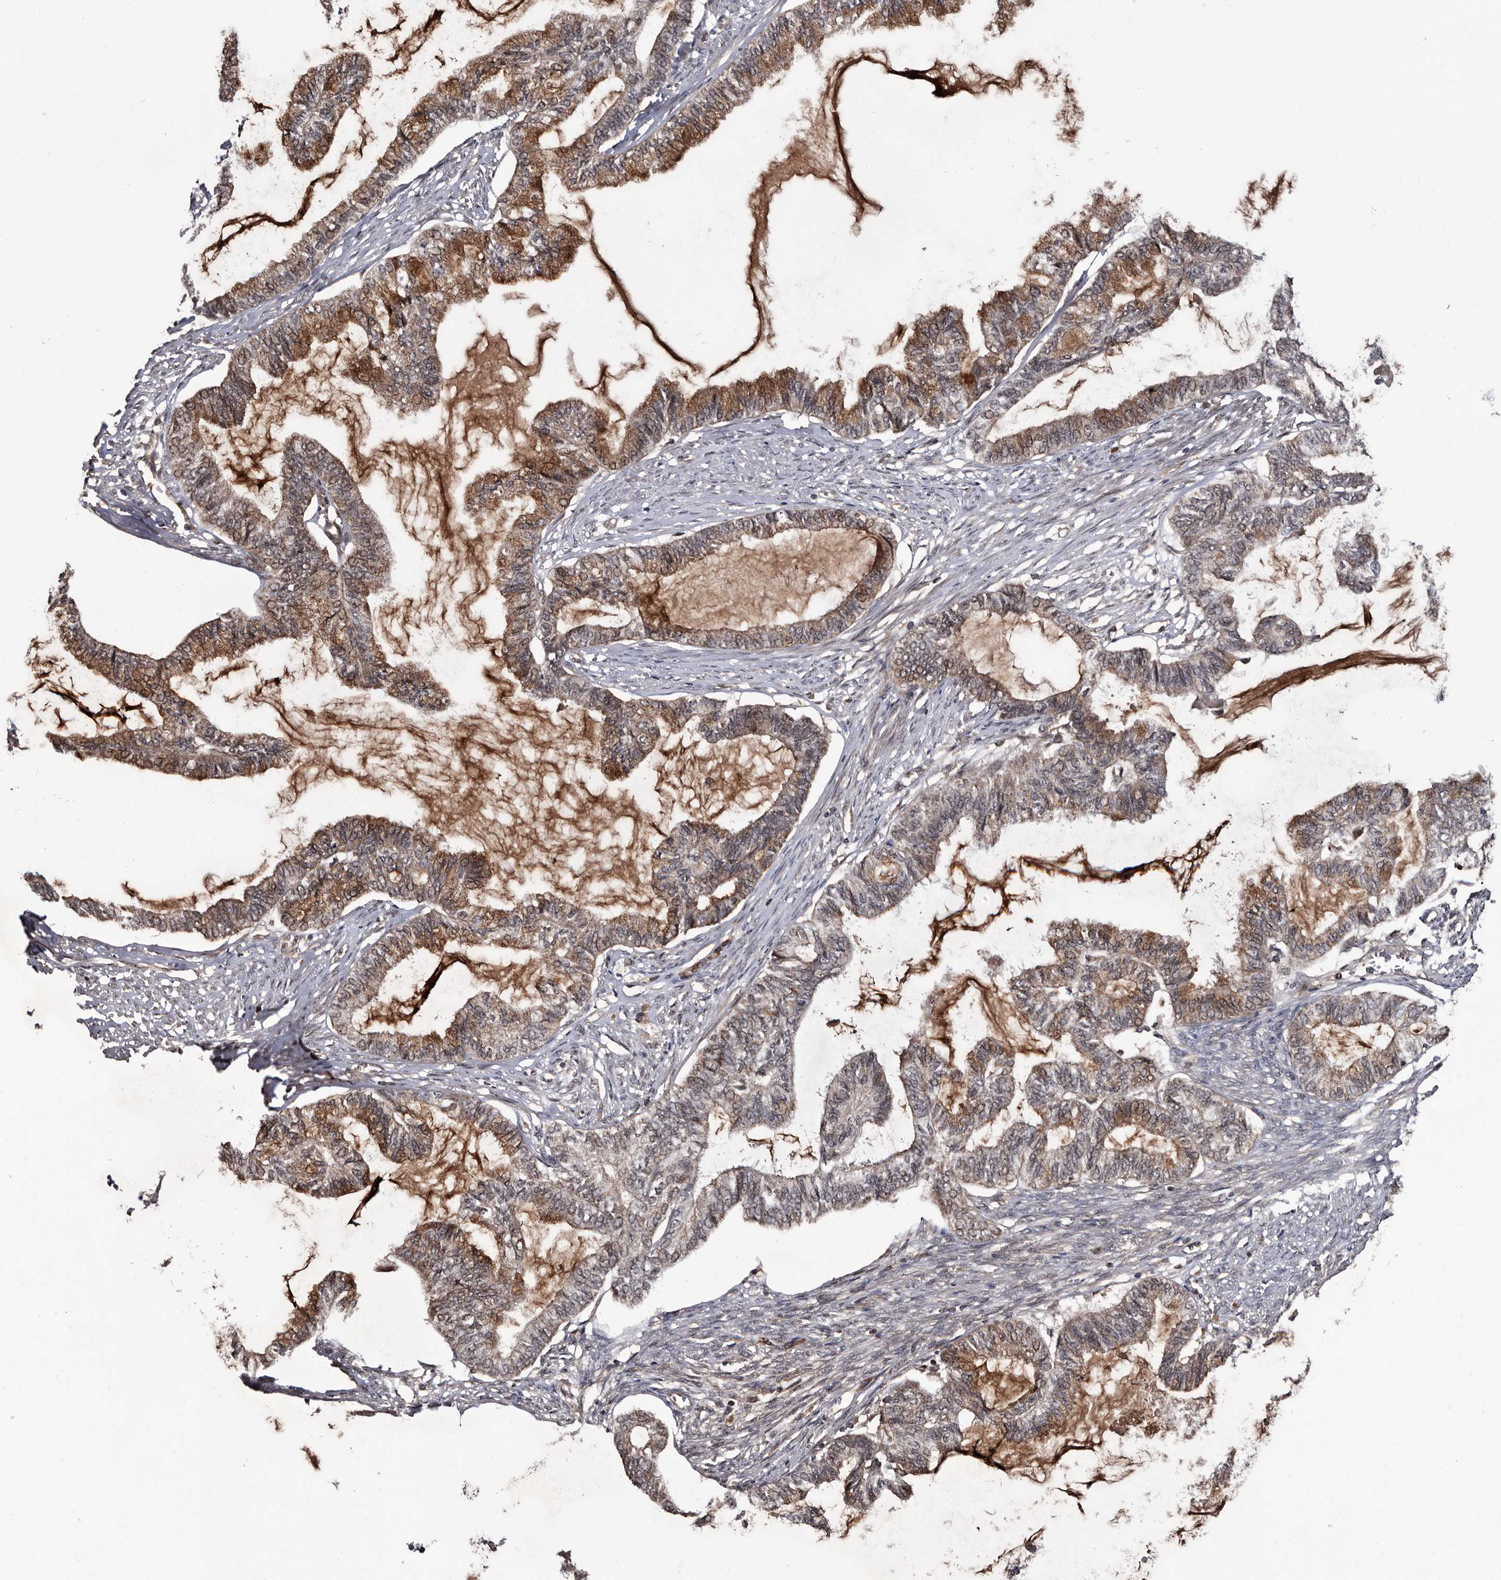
{"staining": {"intensity": "moderate", "quantity": ">75%", "location": "cytoplasmic/membranous"}, "tissue": "endometrial cancer", "cell_type": "Tumor cells", "image_type": "cancer", "snomed": [{"axis": "morphology", "description": "Adenocarcinoma, NOS"}, {"axis": "topography", "description": "Endometrium"}], "caption": "The immunohistochemical stain shows moderate cytoplasmic/membranous staining in tumor cells of endometrial cancer (adenocarcinoma) tissue.", "gene": "TTI2", "patient": {"sex": "female", "age": 86}}